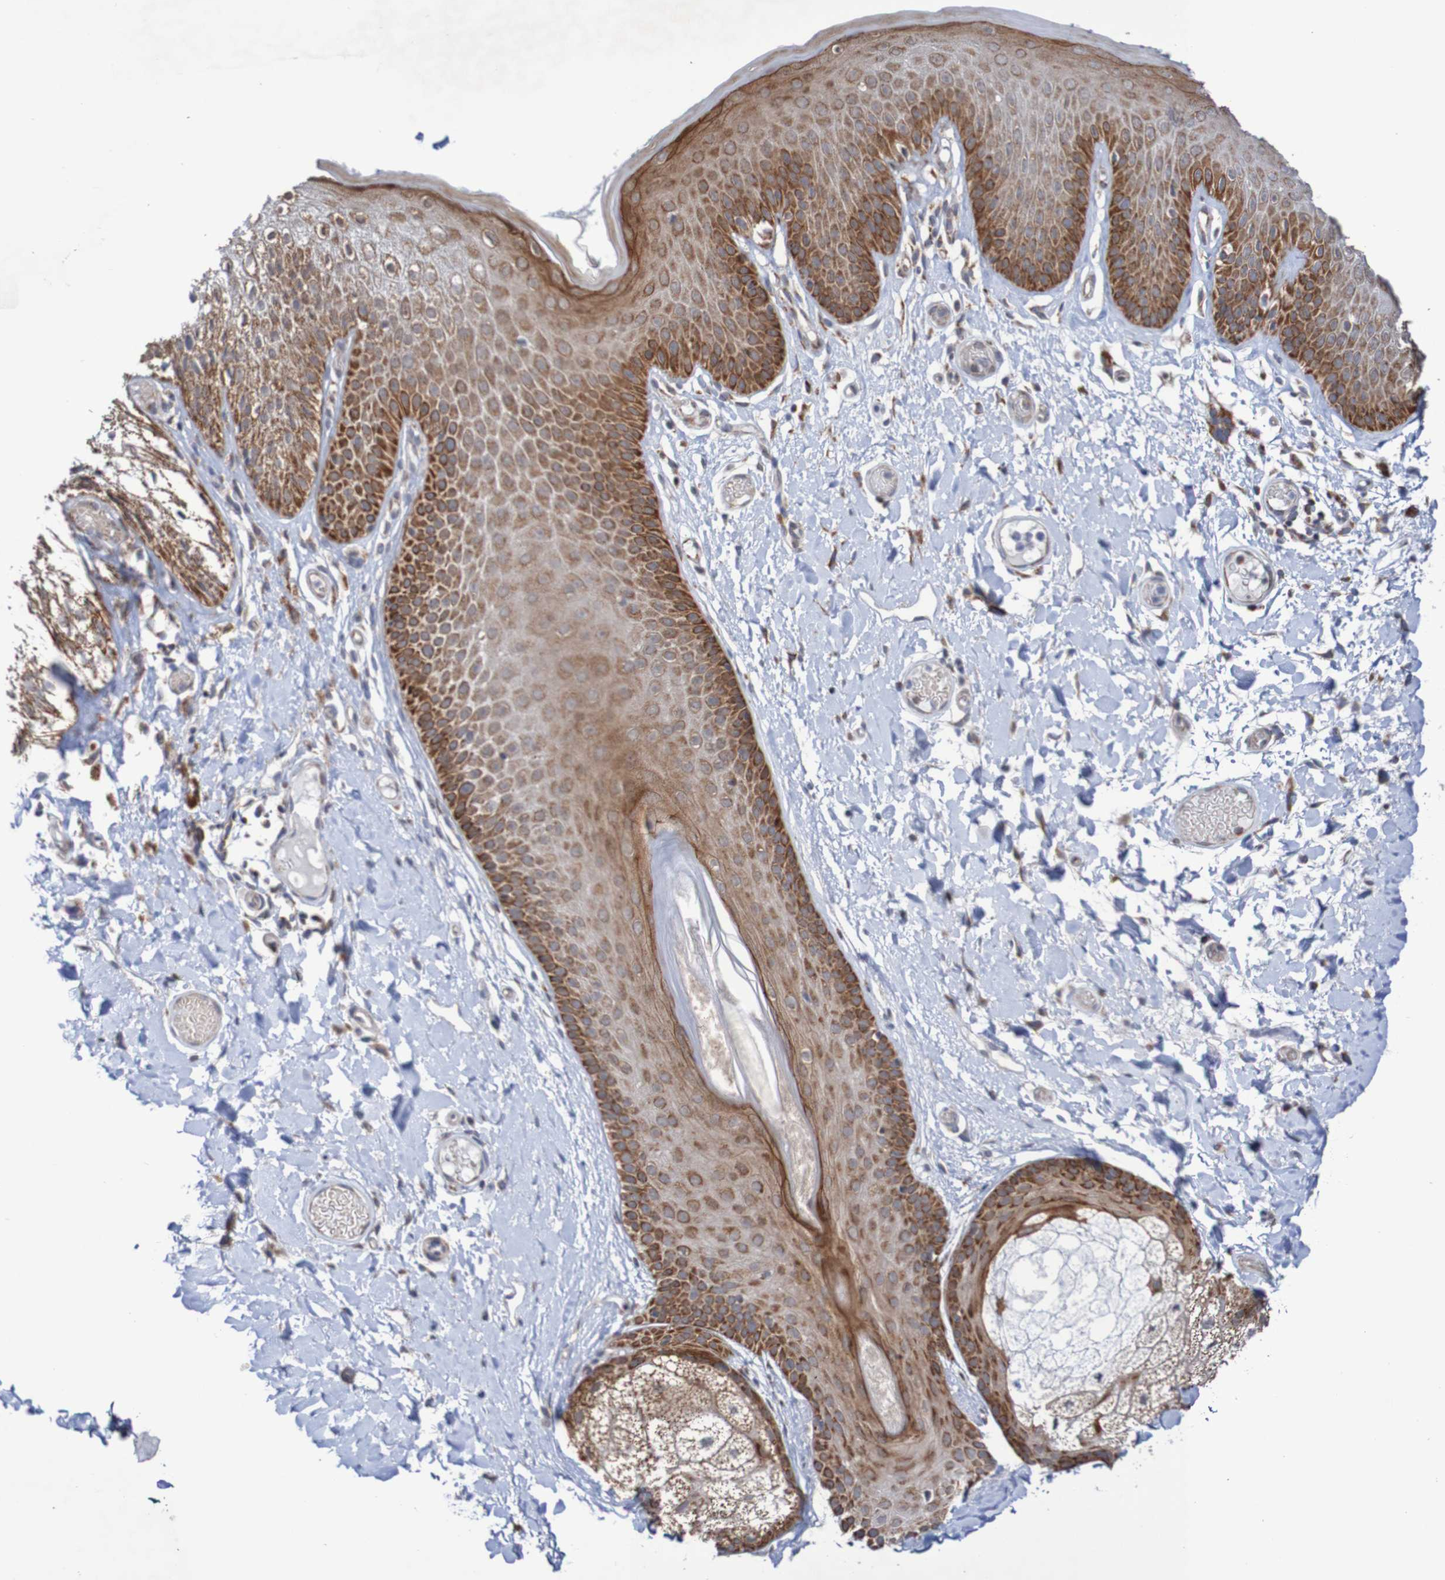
{"staining": {"intensity": "strong", "quantity": "25%-75%", "location": "cytoplasmic/membranous"}, "tissue": "skin", "cell_type": "Epidermal cells", "image_type": "normal", "snomed": [{"axis": "morphology", "description": "Normal tissue, NOS"}, {"axis": "topography", "description": "Vulva"}], "caption": "Epidermal cells demonstrate high levels of strong cytoplasmic/membranous expression in about 25%-75% of cells in unremarkable human skin.", "gene": "DVL1", "patient": {"sex": "female", "age": 73}}